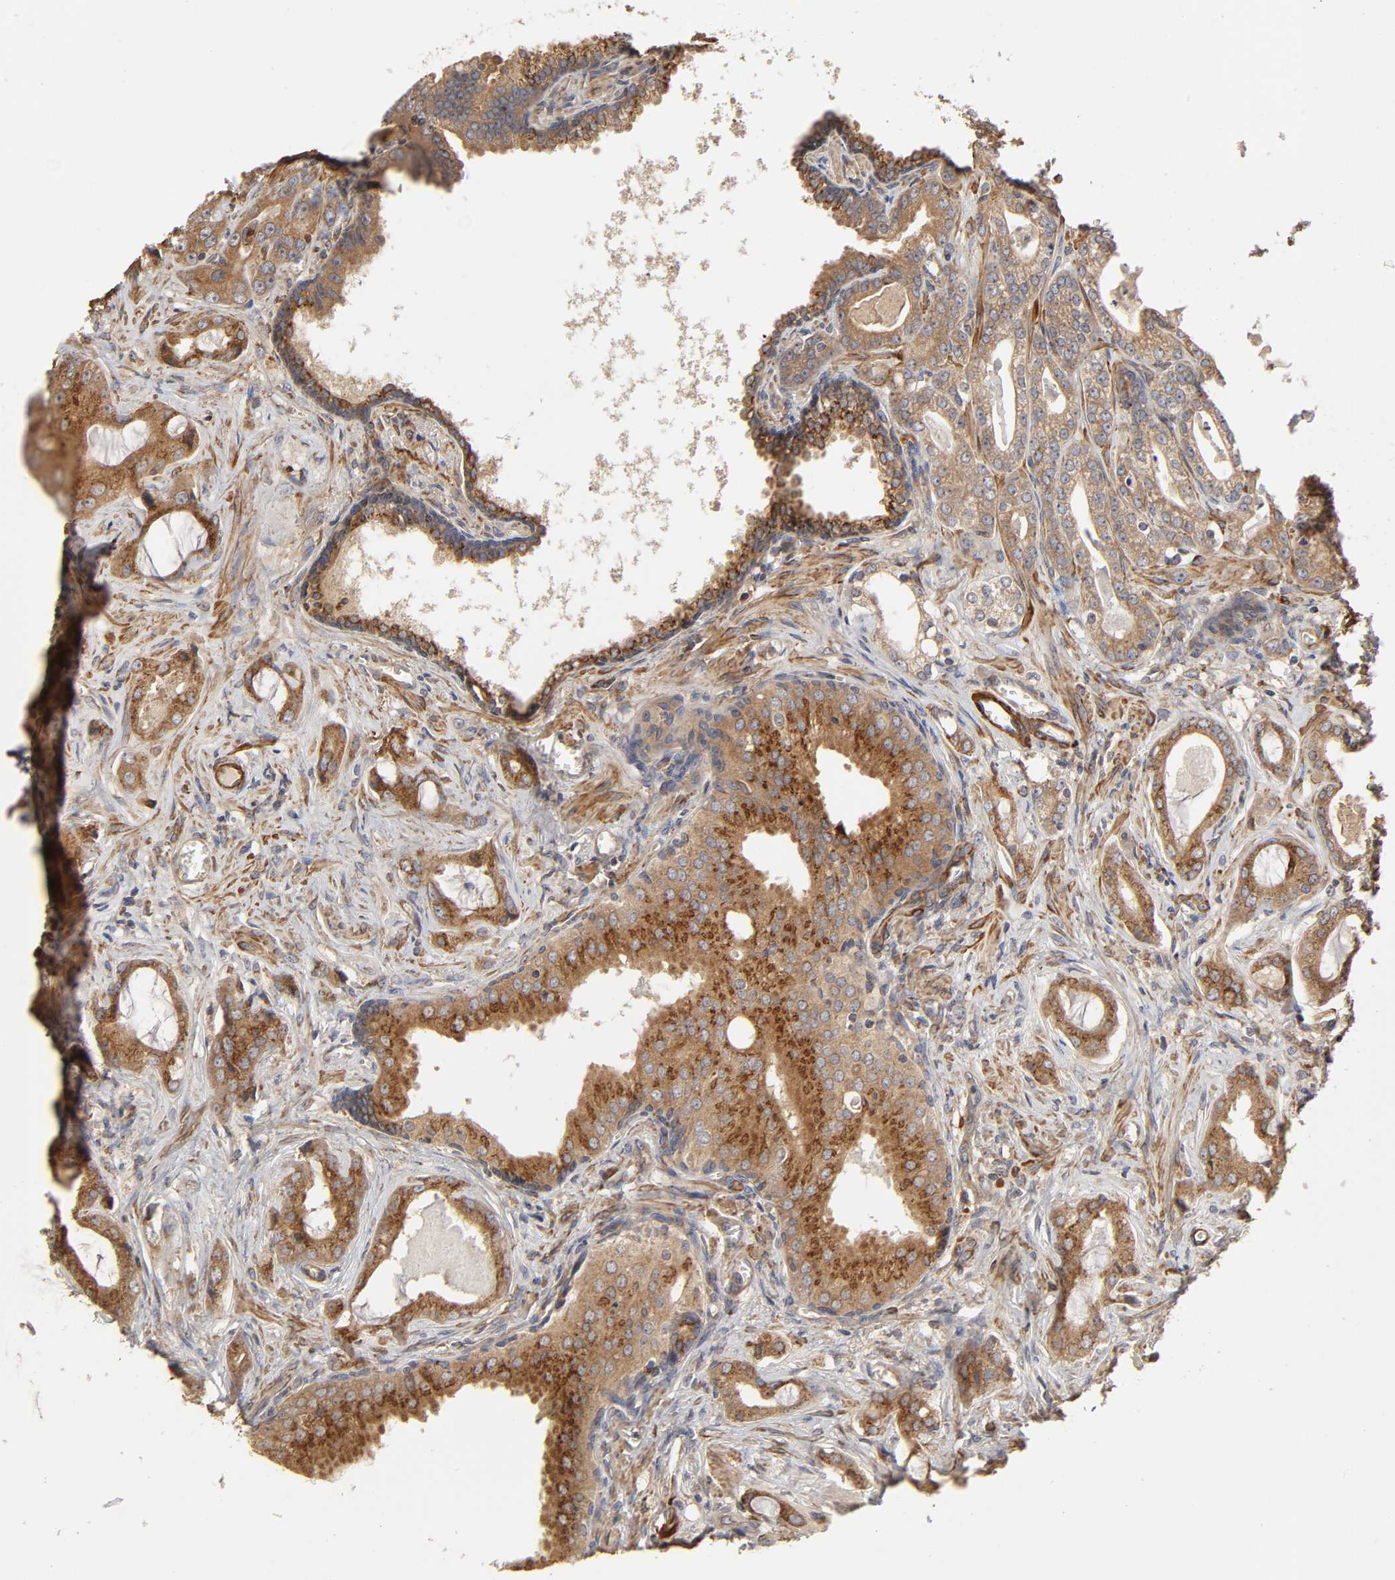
{"staining": {"intensity": "moderate", "quantity": ">75%", "location": "cytoplasmic/membranous"}, "tissue": "prostate cancer", "cell_type": "Tumor cells", "image_type": "cancer", "snomed": [{"axis": "morphology", "description": "Adenocarcinoma, Low grade"}, {"axis": "topography", "description": "Prostate"}], "caption": "Prostate cancer (adenocarcinoma (low-grade)) was stained to show a protein in brown. There is medium levels of moderate cytoplasmic/membranous staining in about >75% of tumor cells.", "gene": "GNPTG", "patient": {"sex": "male", "age": 59}}